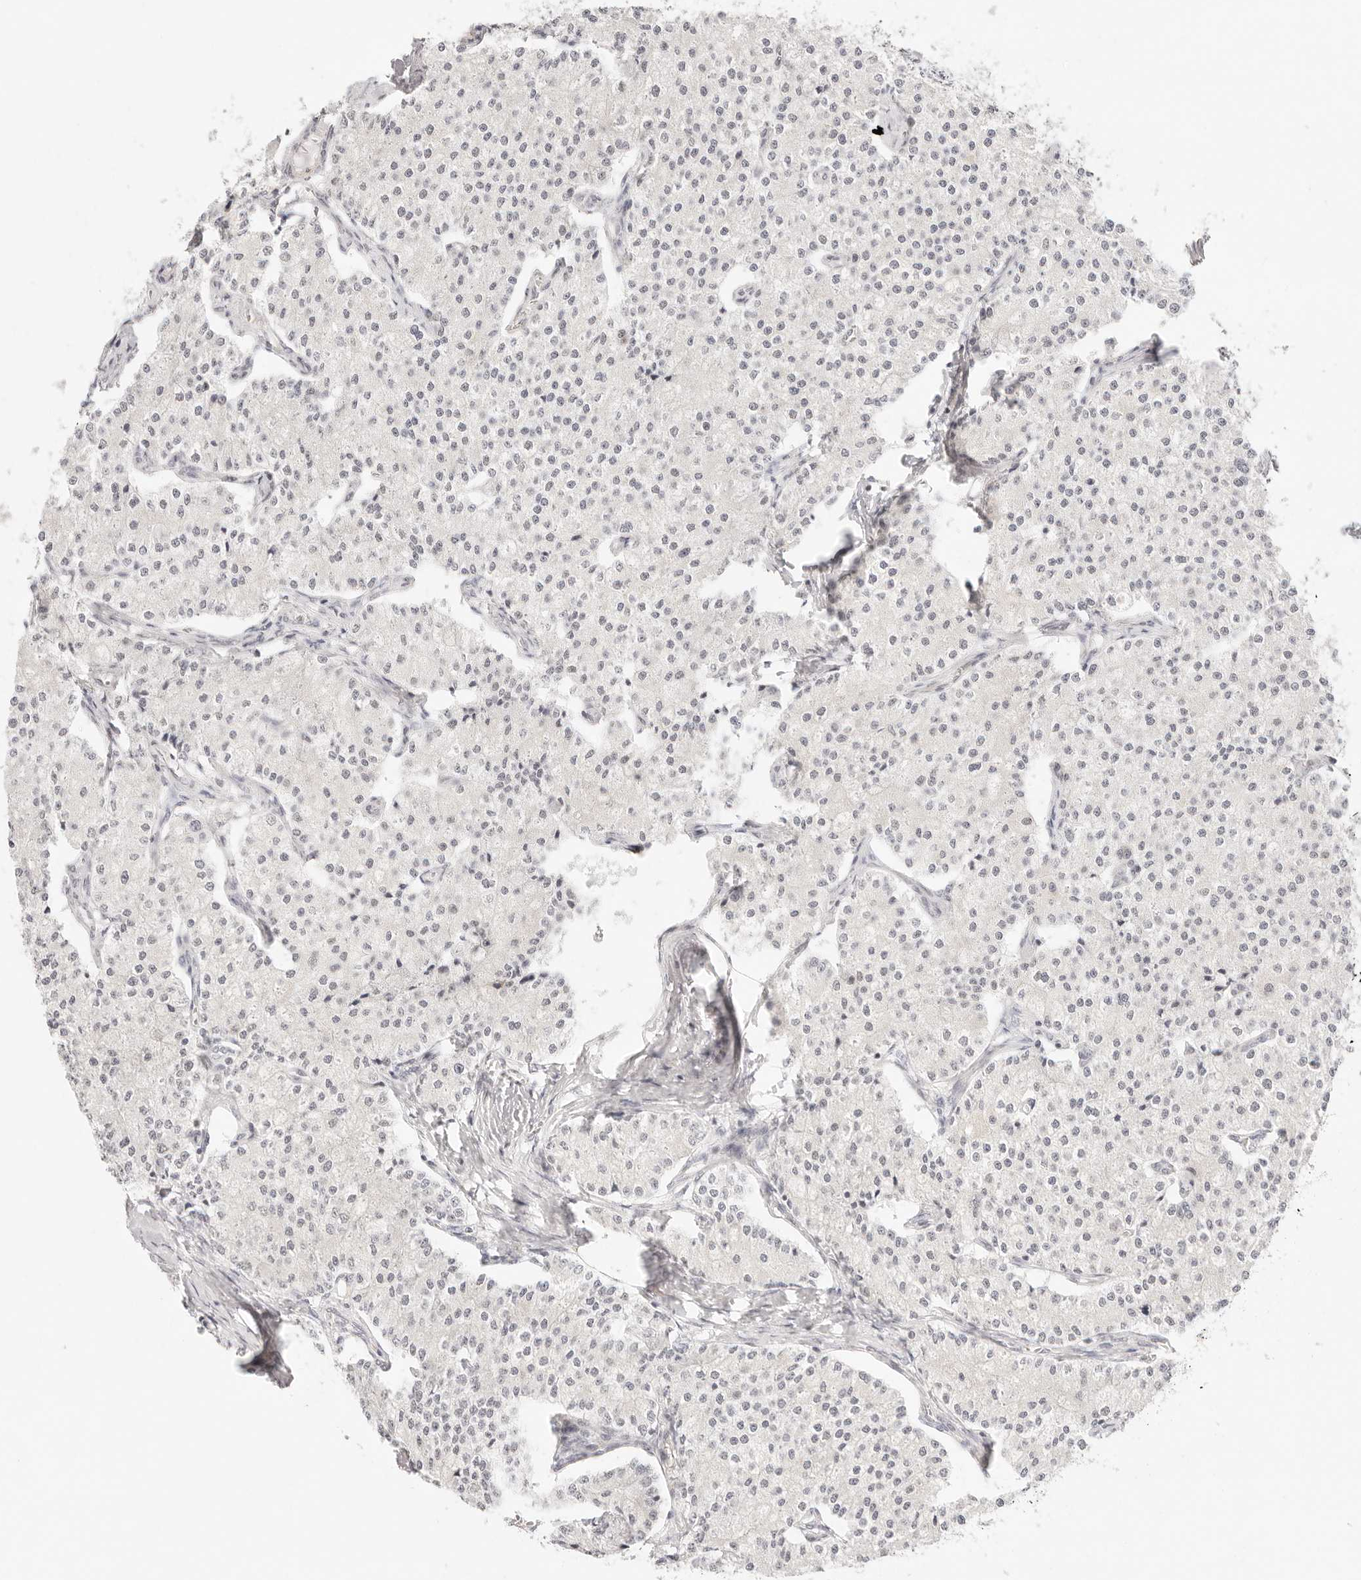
{"staining": {"intensity": "negative", "quantity": "none", "location": "none"}, "tissue": "carcinoid", "cell_type": "Tumor cells", "image_type": "cancer", "snomed": [{"axis": "morphology", "description": "Carcinoid, malignant, NOS"}, {"axis": "topography", "description": "Colon"}], "caption": "There is no significant expression in tumor cells of malignant carcinoid. The staining was performed using DAB to visualize the protein expression in brown, while the nuclei were stained in blue with hematoxylin (Magnification: 20x).", "gene": "ZC3H11A", "patient": {"sex": "female", "age": 52}}